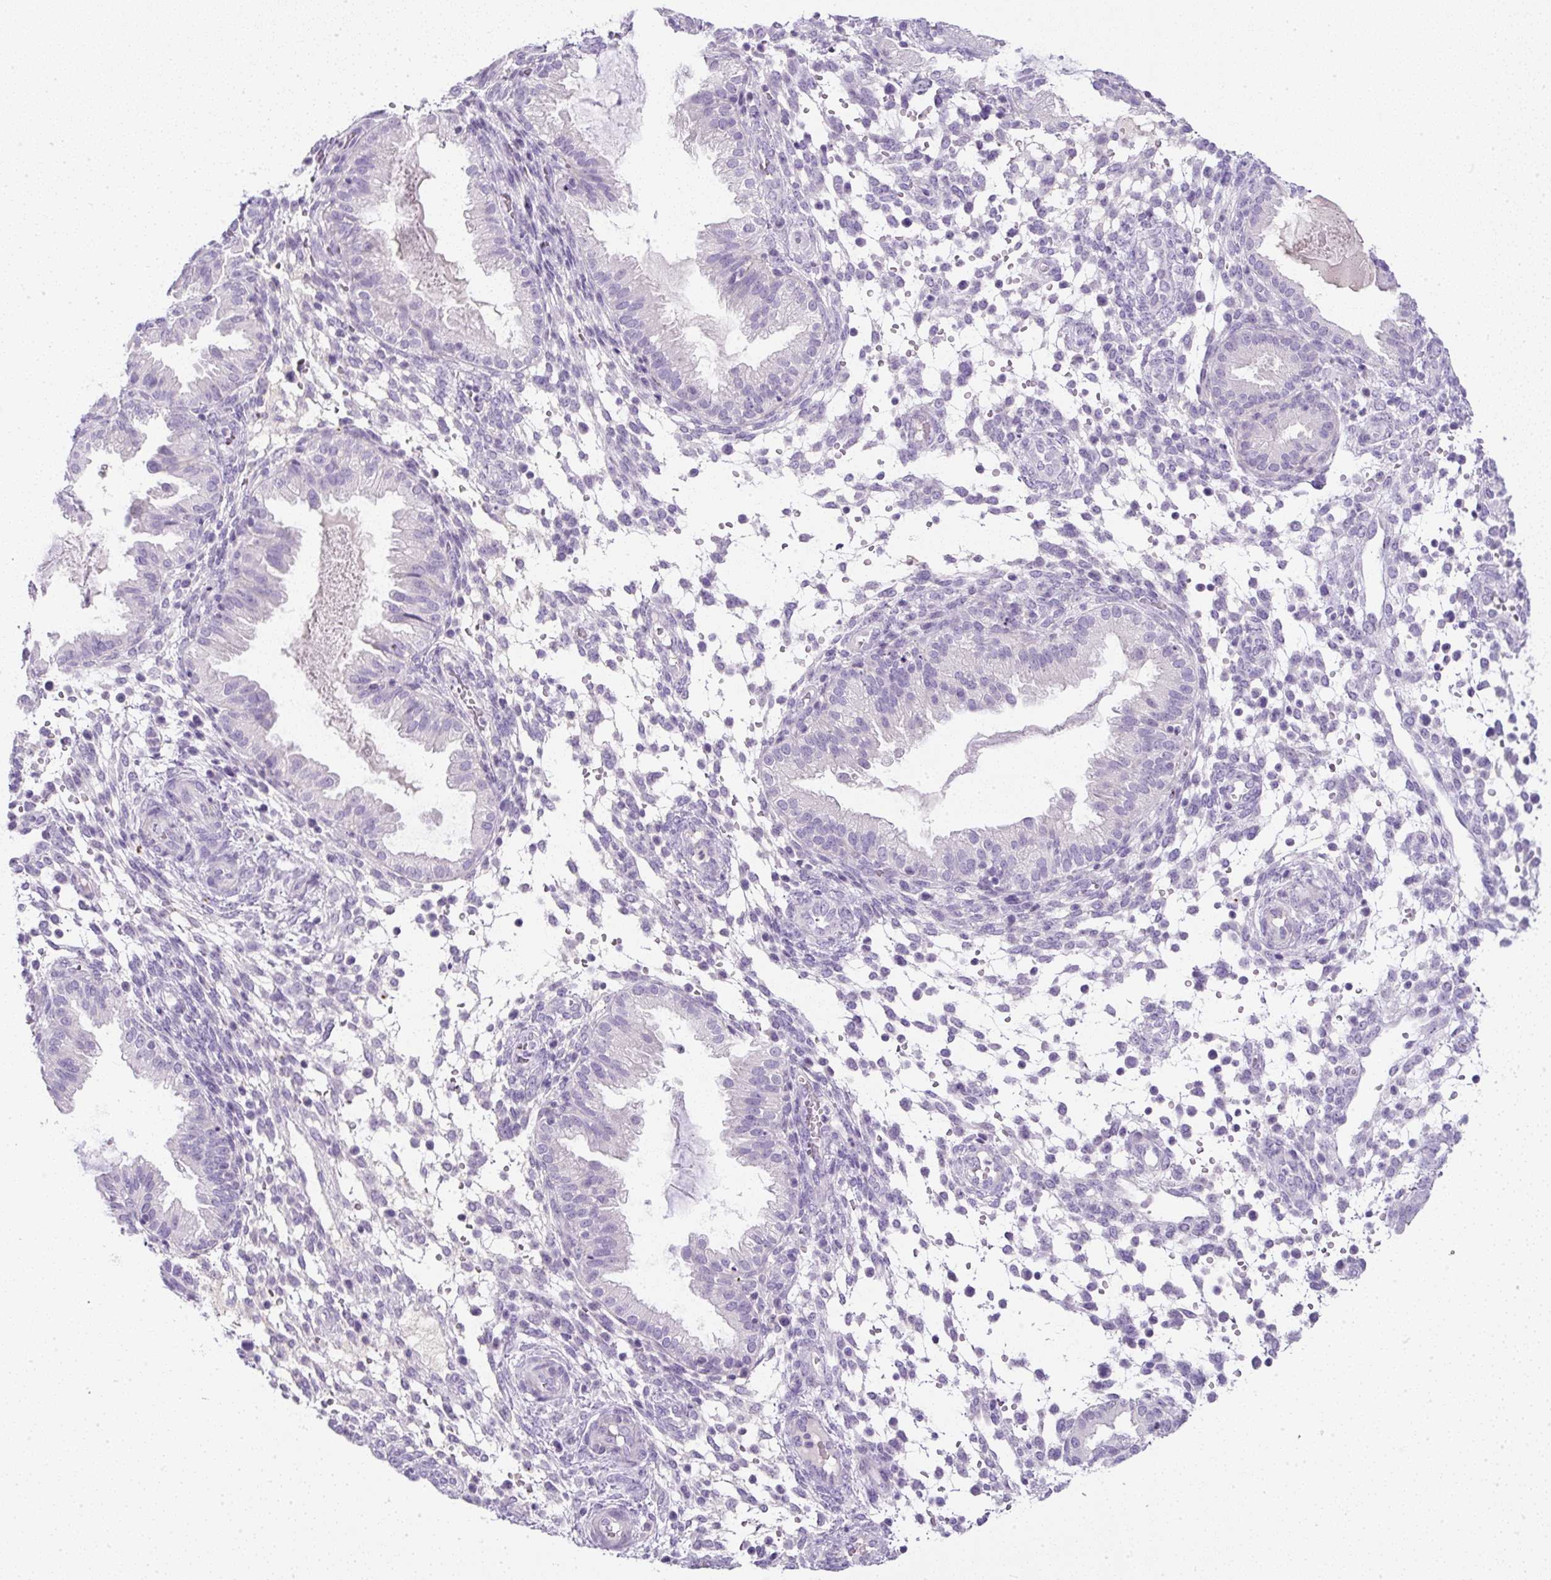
{"staining": {"intensity": "negative", "quantity": "none", "location": "none"}, "tissue": "endometrium", "cell_type": "Cells in endometrial stroma", "image_type": "normal", "snomed": [{"axis": "morphology", "description": "Normal tissue, NOS"}, {"axis": "topography", "description": "Endometrium"}], "caption": "Immunohistochemistry photomicrograph of normal endometrium stained for a protein (brown), which shows no staining in cells in endometrial stroma. Brightfield microscopy of immunohistochemistry (IHC) stained with DAB (brown) and hematoxylin (blue), captured at high magnification.", "gene": "COL9A2", "patient": {"sex": "female", "age": 33}}